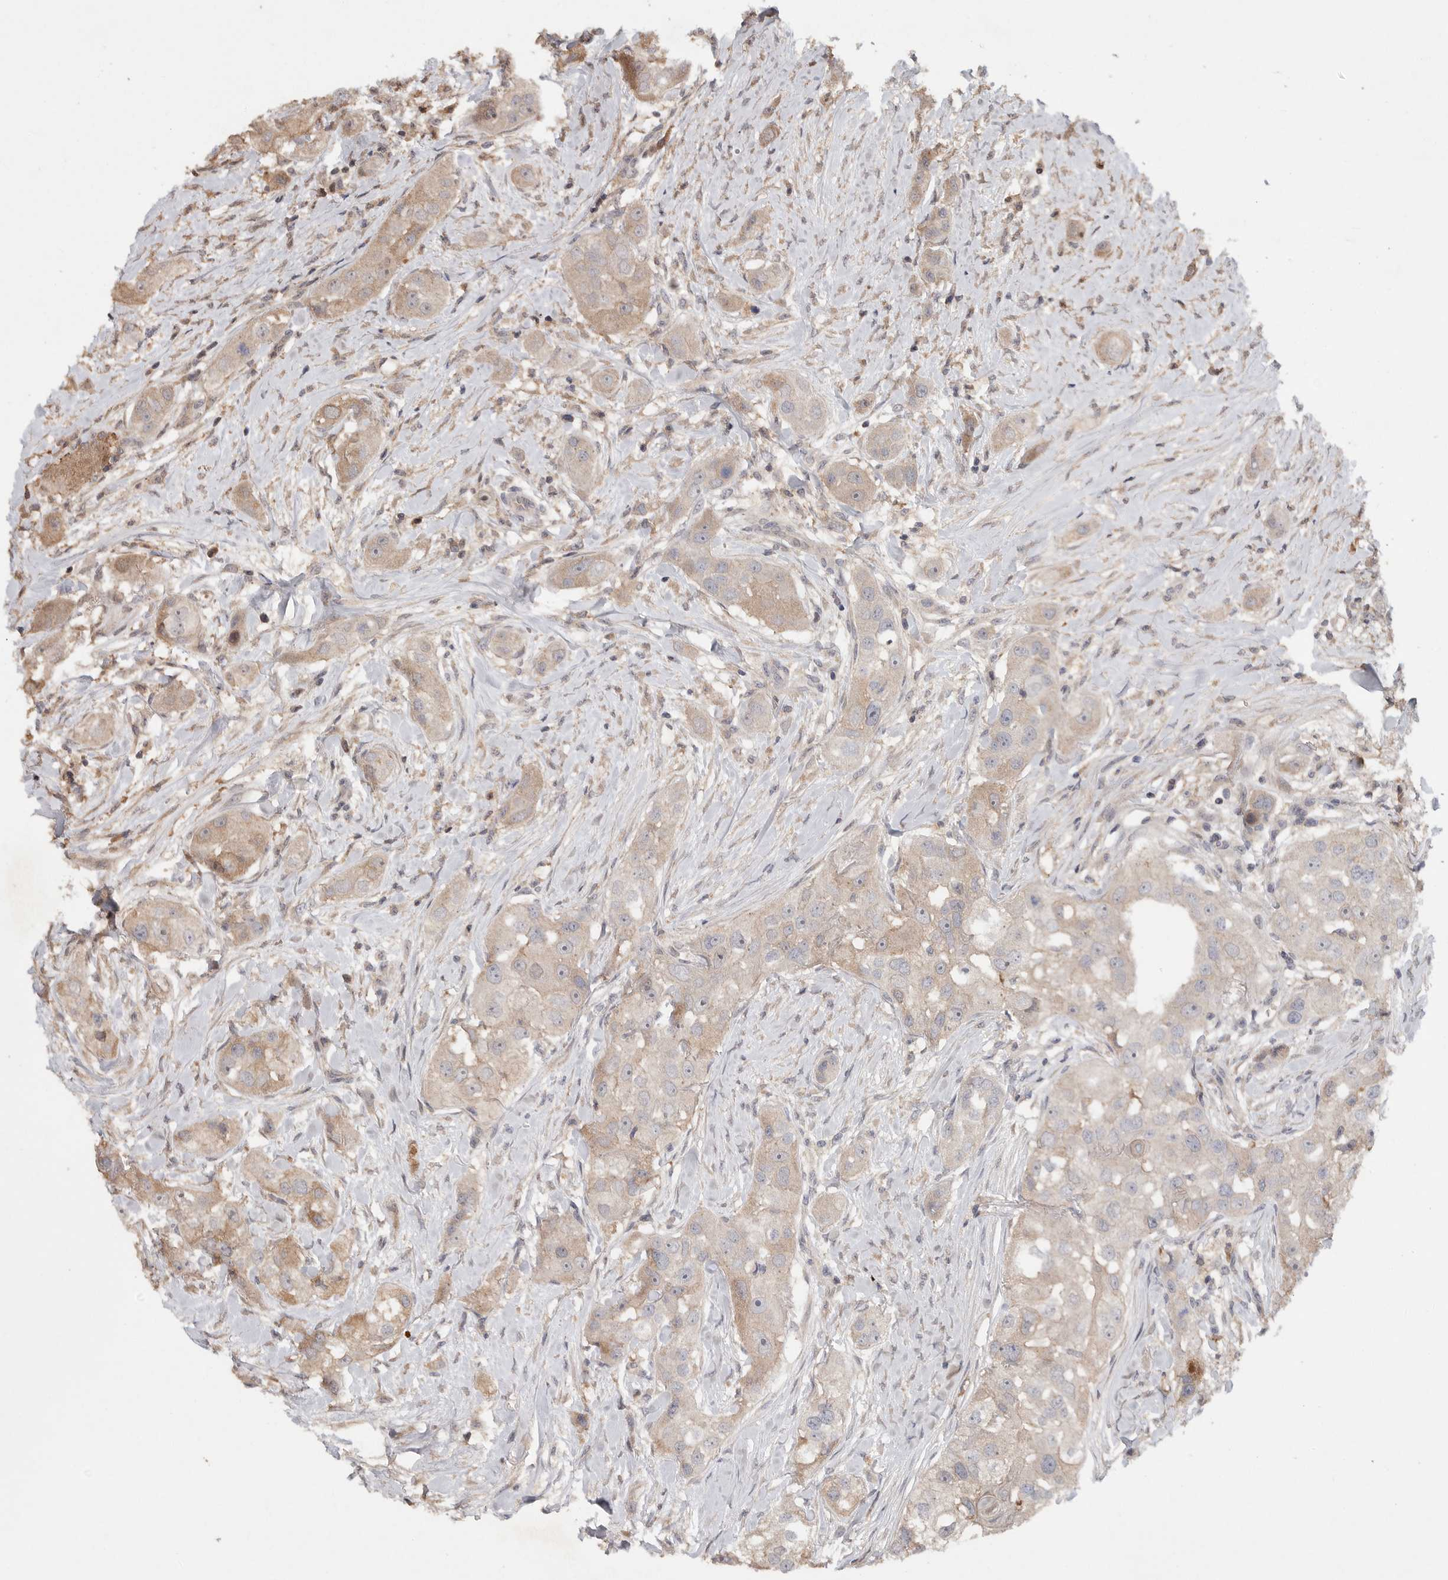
{"staining": {"intensity": "weak", "quantity": "25%-75%", "location": "cytoplasmic/membranous"}, "tissue": "head and neck cancer", "cell_type": "Tumor cells", "image_type": "cancer", "snomed": [{"axis": "morphology", "description": "Normal tissue, NOS"}, {"axis": "morphology", "description": "Squamous cell carcinoma, NOS"}, {"axis": "topography", "description": "Skeletal muscle"}, {"axis": "topography", "description": "Head-Neck"}], "caption": "High-magnification brightfield microscopy of head and neck cancer (squamous cell carcinoma) stained with DAB (3,3'-diaminobenzidine) (brown) and counterstained with hematoxylin (blue). tumor cells exhibit weak cytoplasmic/membranous positivity is appreciated in about25%-75% of cells.", "gene": "VN1R4", "patient": {"sex": "male", "age": 51}}